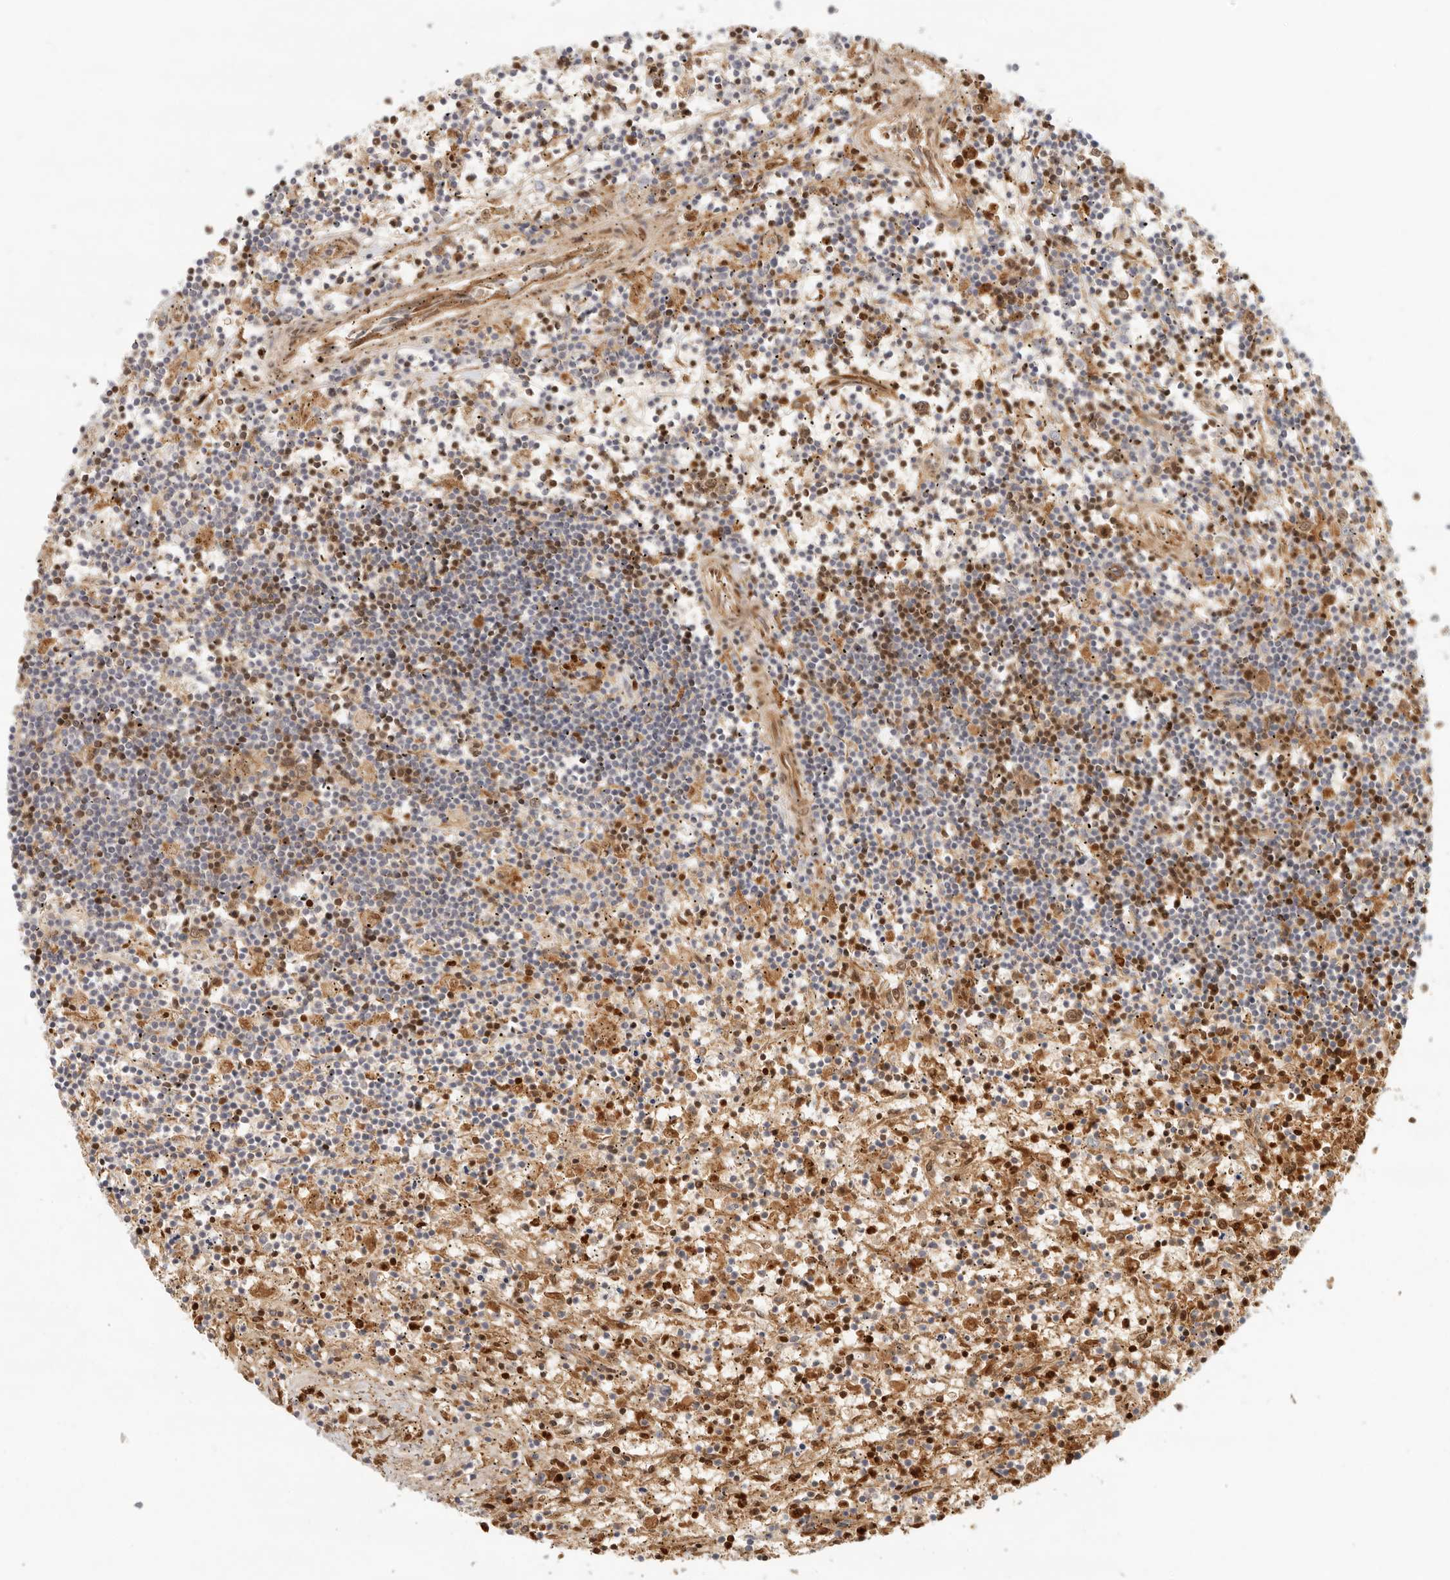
{"staining": {"intensity": "moderate", "quantity": "25%-75%", "location": "cytoplasmic/membranous,nuclear"}, "tissue": "lymphoma", "cell_type": "Tumor cells", "image_type": "cancer", "snomed": [{"axis": "morphology", "description": "Malignant lymphoma, non-Hodgkin's type, Low grade"}, {"axis": "topography", "description": "Spleen"}], "caption": "Immunohistochemistry staining of lymphoma, which displays medium levels of moderate cytoplasmic/membranous and nuclear expression in approximately 25%-75% of tumor cells indicating moderate cytoplasmic/membranous and nuclear protein staining. The staining was performed using DAB (3,3'-diaminobenzidine) (brown) for protein detection and nuclei were counterstained in hematoxylin (blue).", "gene": "AHDC1", "patient": {"sex": "male", "age": 76}}